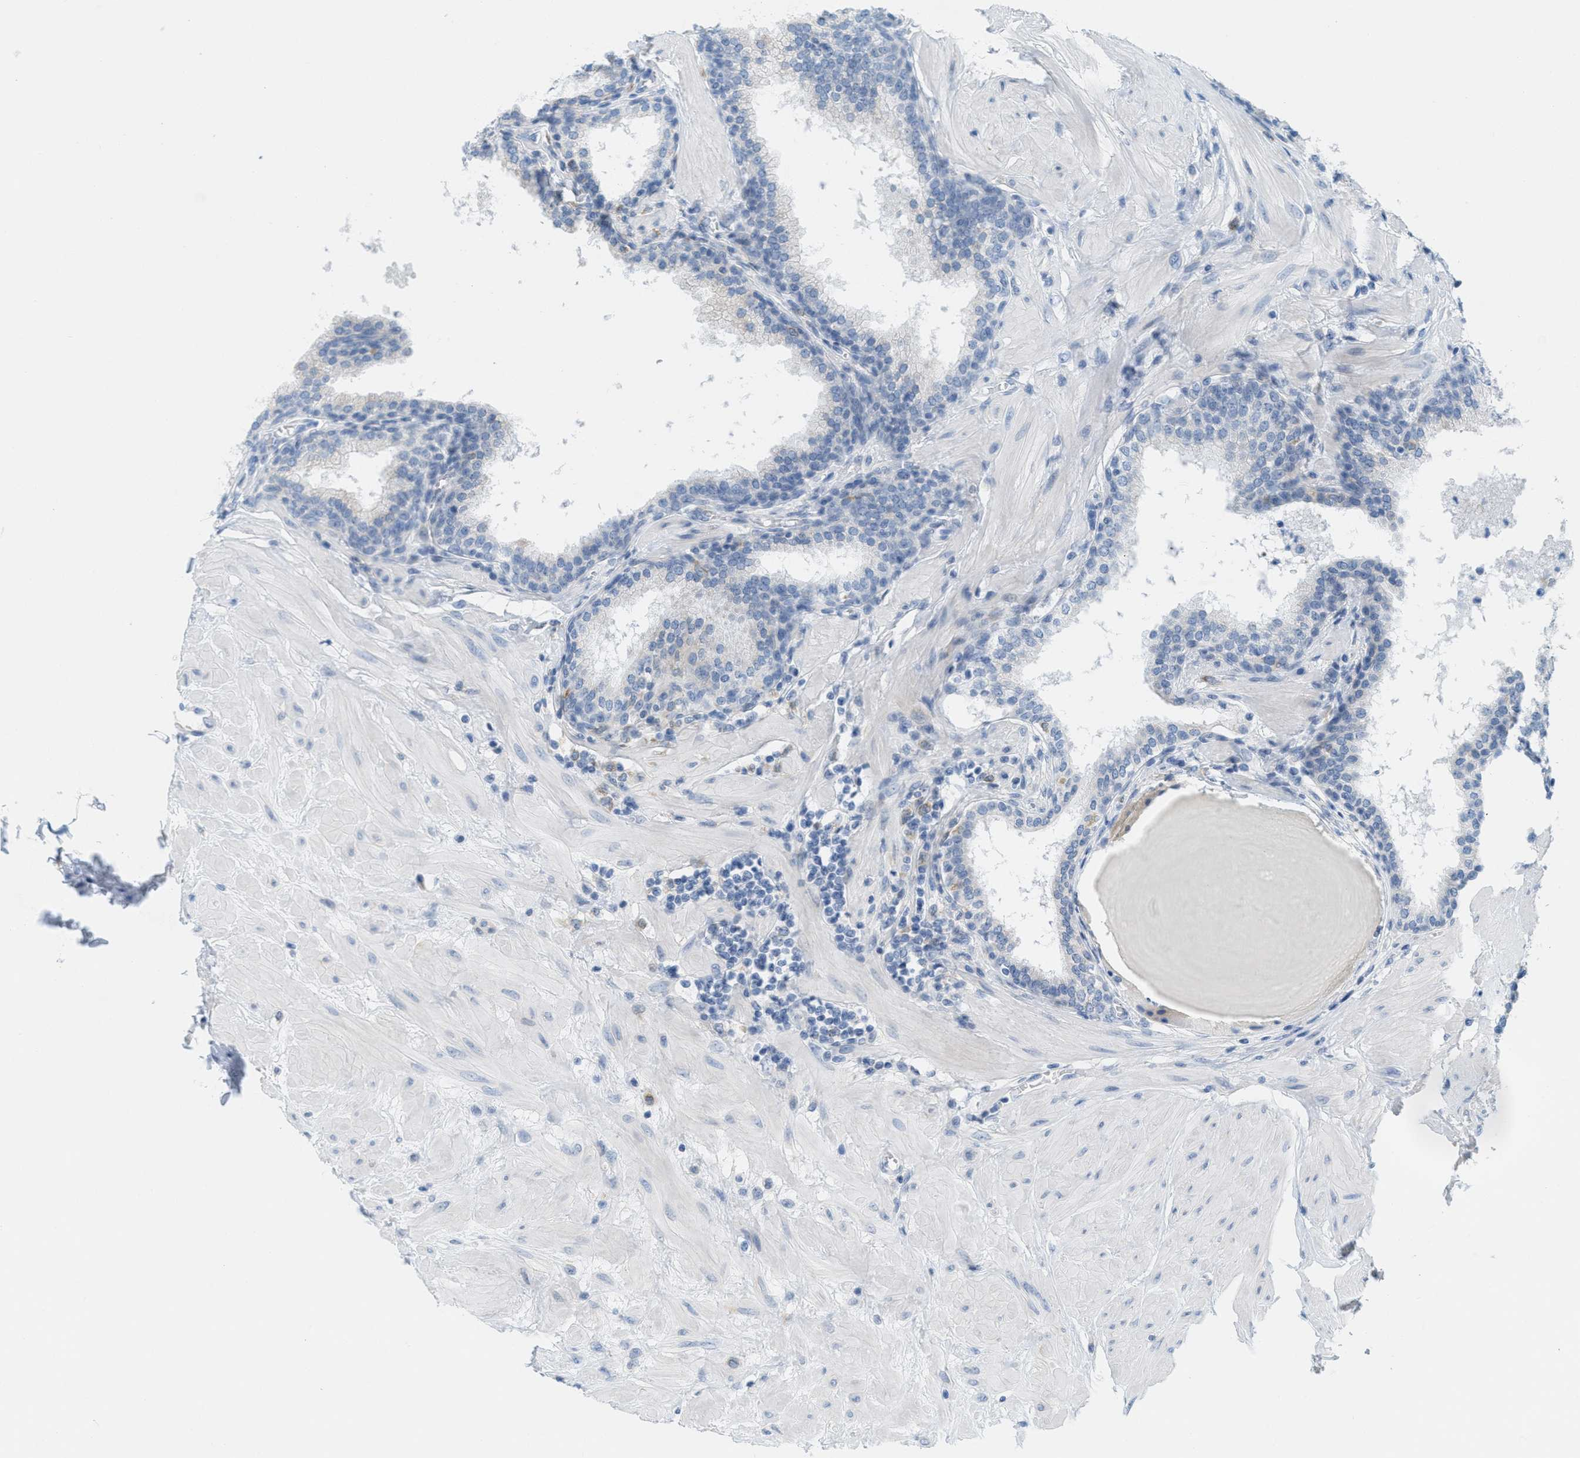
{"staining": {"intensity": "weak", "quantity": "<25%", "location": "cytoplasmic/membranous"}, "tissue": "prostate", "cell_type": "Glandular cells", "image_type": "normal", "snomed": [{"axis": "morphology", "description": "Normal tissue, NOS"}, {"axis": "topography", "description": "Prostate"}], "caption": "Photomicrograph shows no protein positivity in glandular cells of normal prostate. Nuclei are stained in blue.", "gene": "TEX264", "patient": {"sex": "male", "age": 51}}